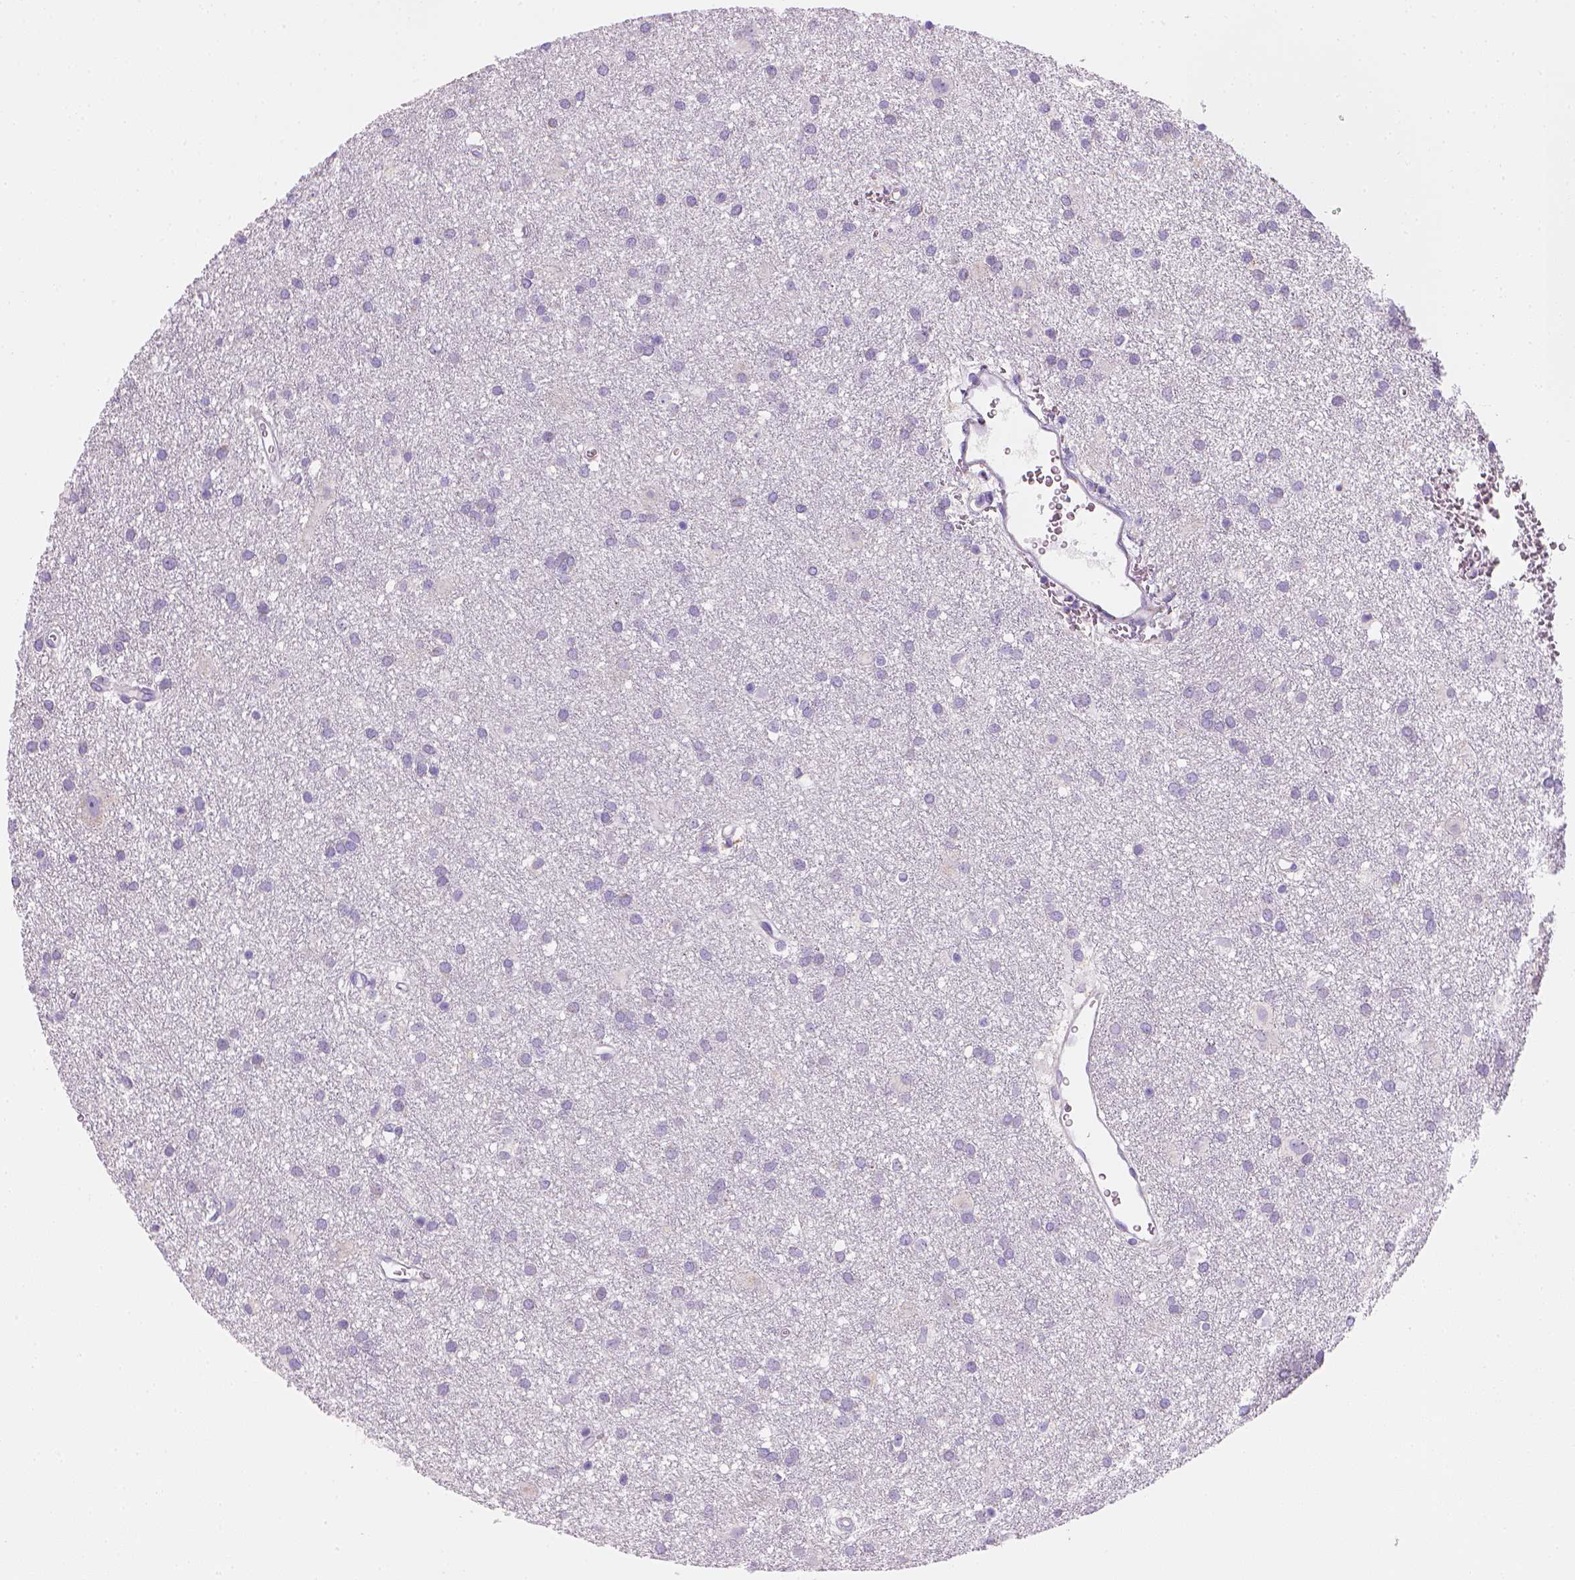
{"staining": {"intensity": "negative", "quantity": "none", "location": "none"}, "tissue": "glioma", "cell_type": "Tumor cells", "image_type": "cancer", "snomed": [{"axis": "morphology", "description": "Glioma, malignant, Low grade"}, {"axis": "topography", "description": "Brain"}], "caption": "Immunohistochemical staining of malignant low-grade glioma demonstrates no significant expression in tumor cells. Brightfield microscopy of IHC stained with DAB (brown) and hematoxylin (blue), captured at high magnification.", "gene": "CES2", "patient": {"sex": "male", "age": 58}}